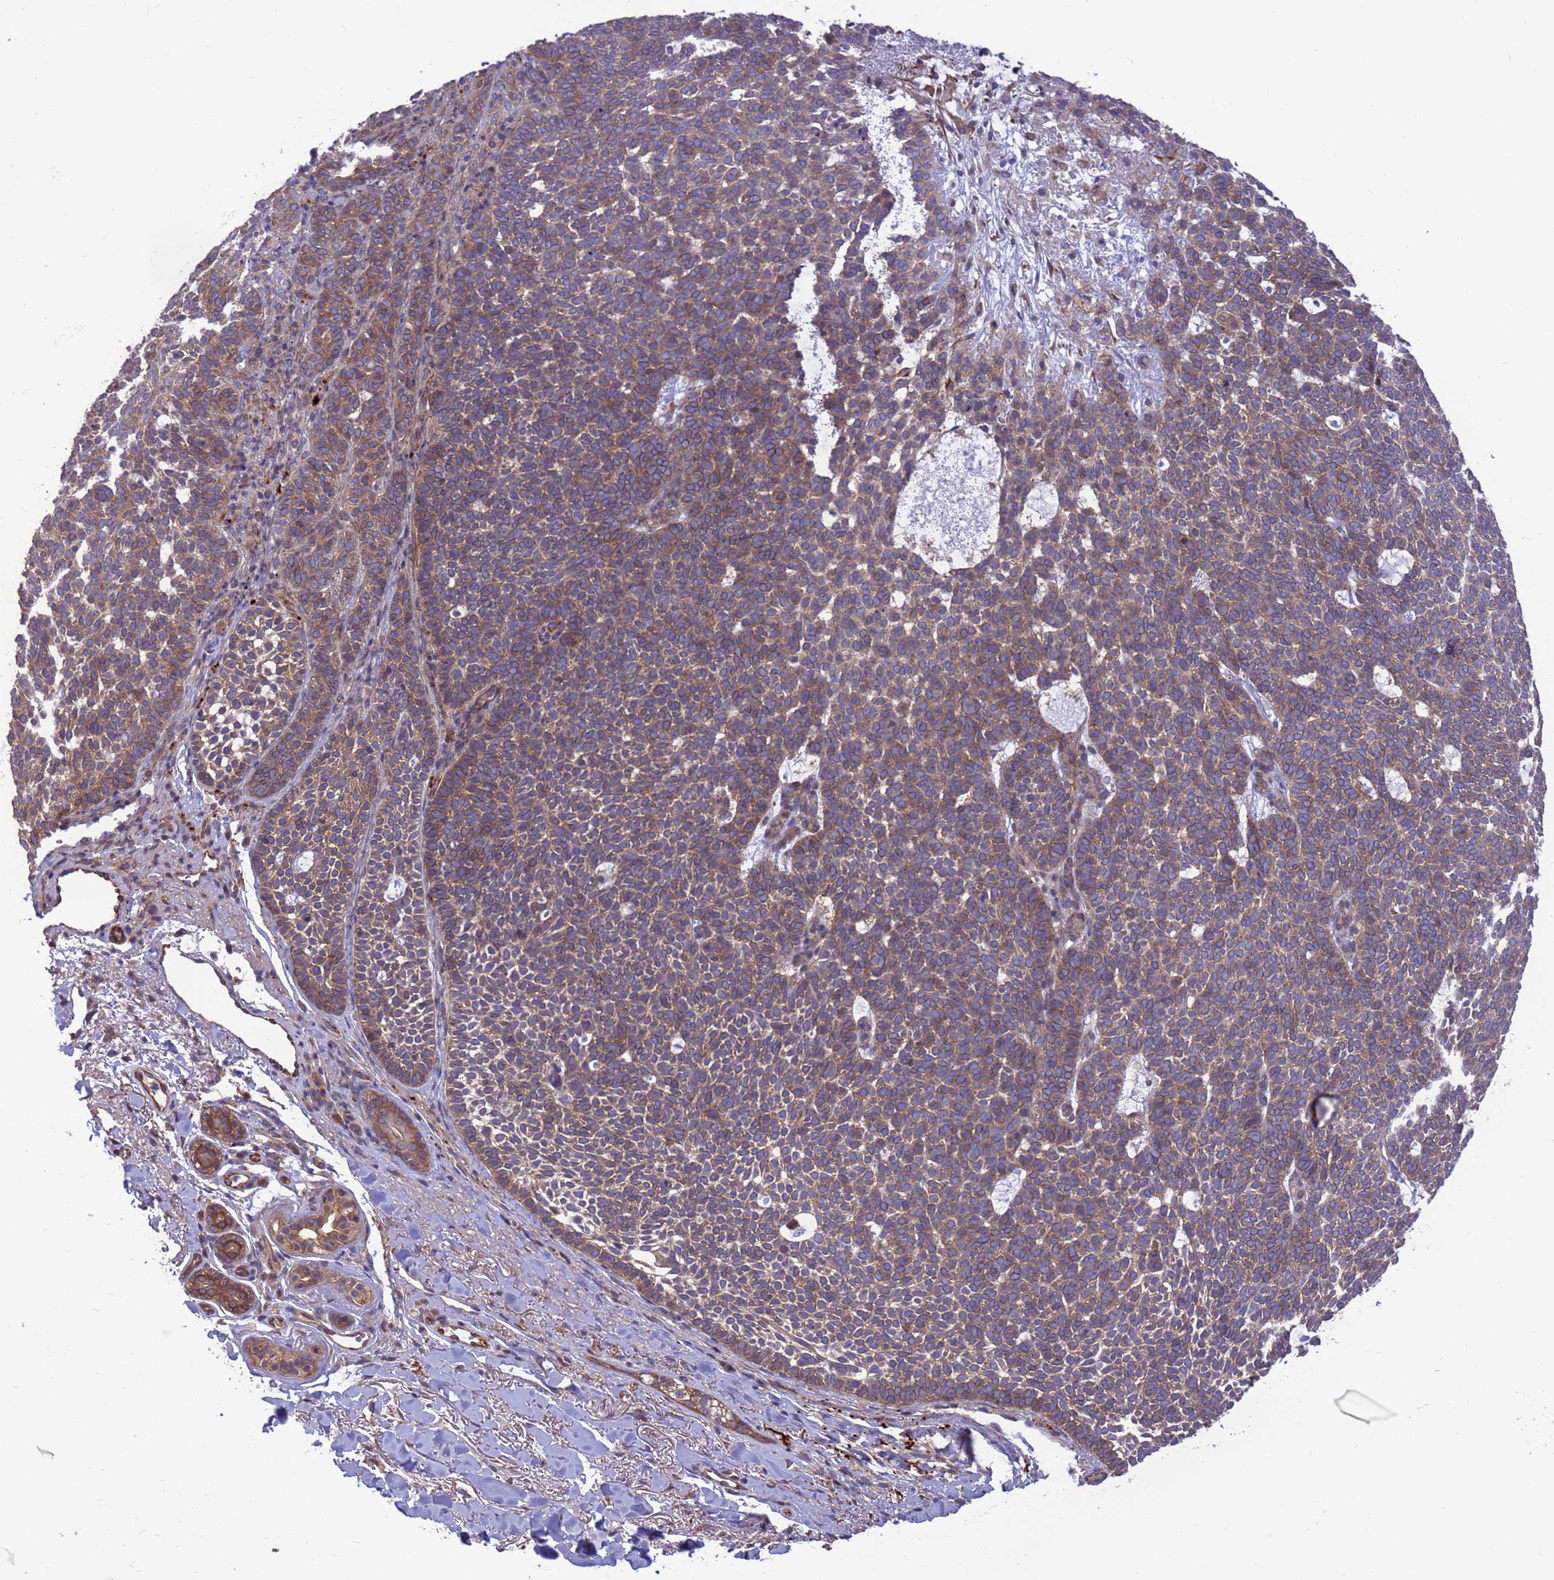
{"staining": {"intensity": "weak", "quantity": ">75%", "location": "cytoplasmic/membranous"}, "tissue": "skin cancer", "cell_type": "Tumor cells", "image_type": "cancer", "snomed": [{"axis": "morphology", "description": "Basal cell carcinoma"}, {"axis": "topography", "description": "Skin"}], "caption": "Basal cell carcinoma (skin) was stained to show a protein in brown. There is low levels of weak cytoplasmic/membranous positivity in about >75% of tumor cells. (DAB (3,3'-diaminobenzidine) IHC with brightfield microscopy, high magnification).", "gene": "GJA10", "patient": {"sex": "female", "age": 77}}